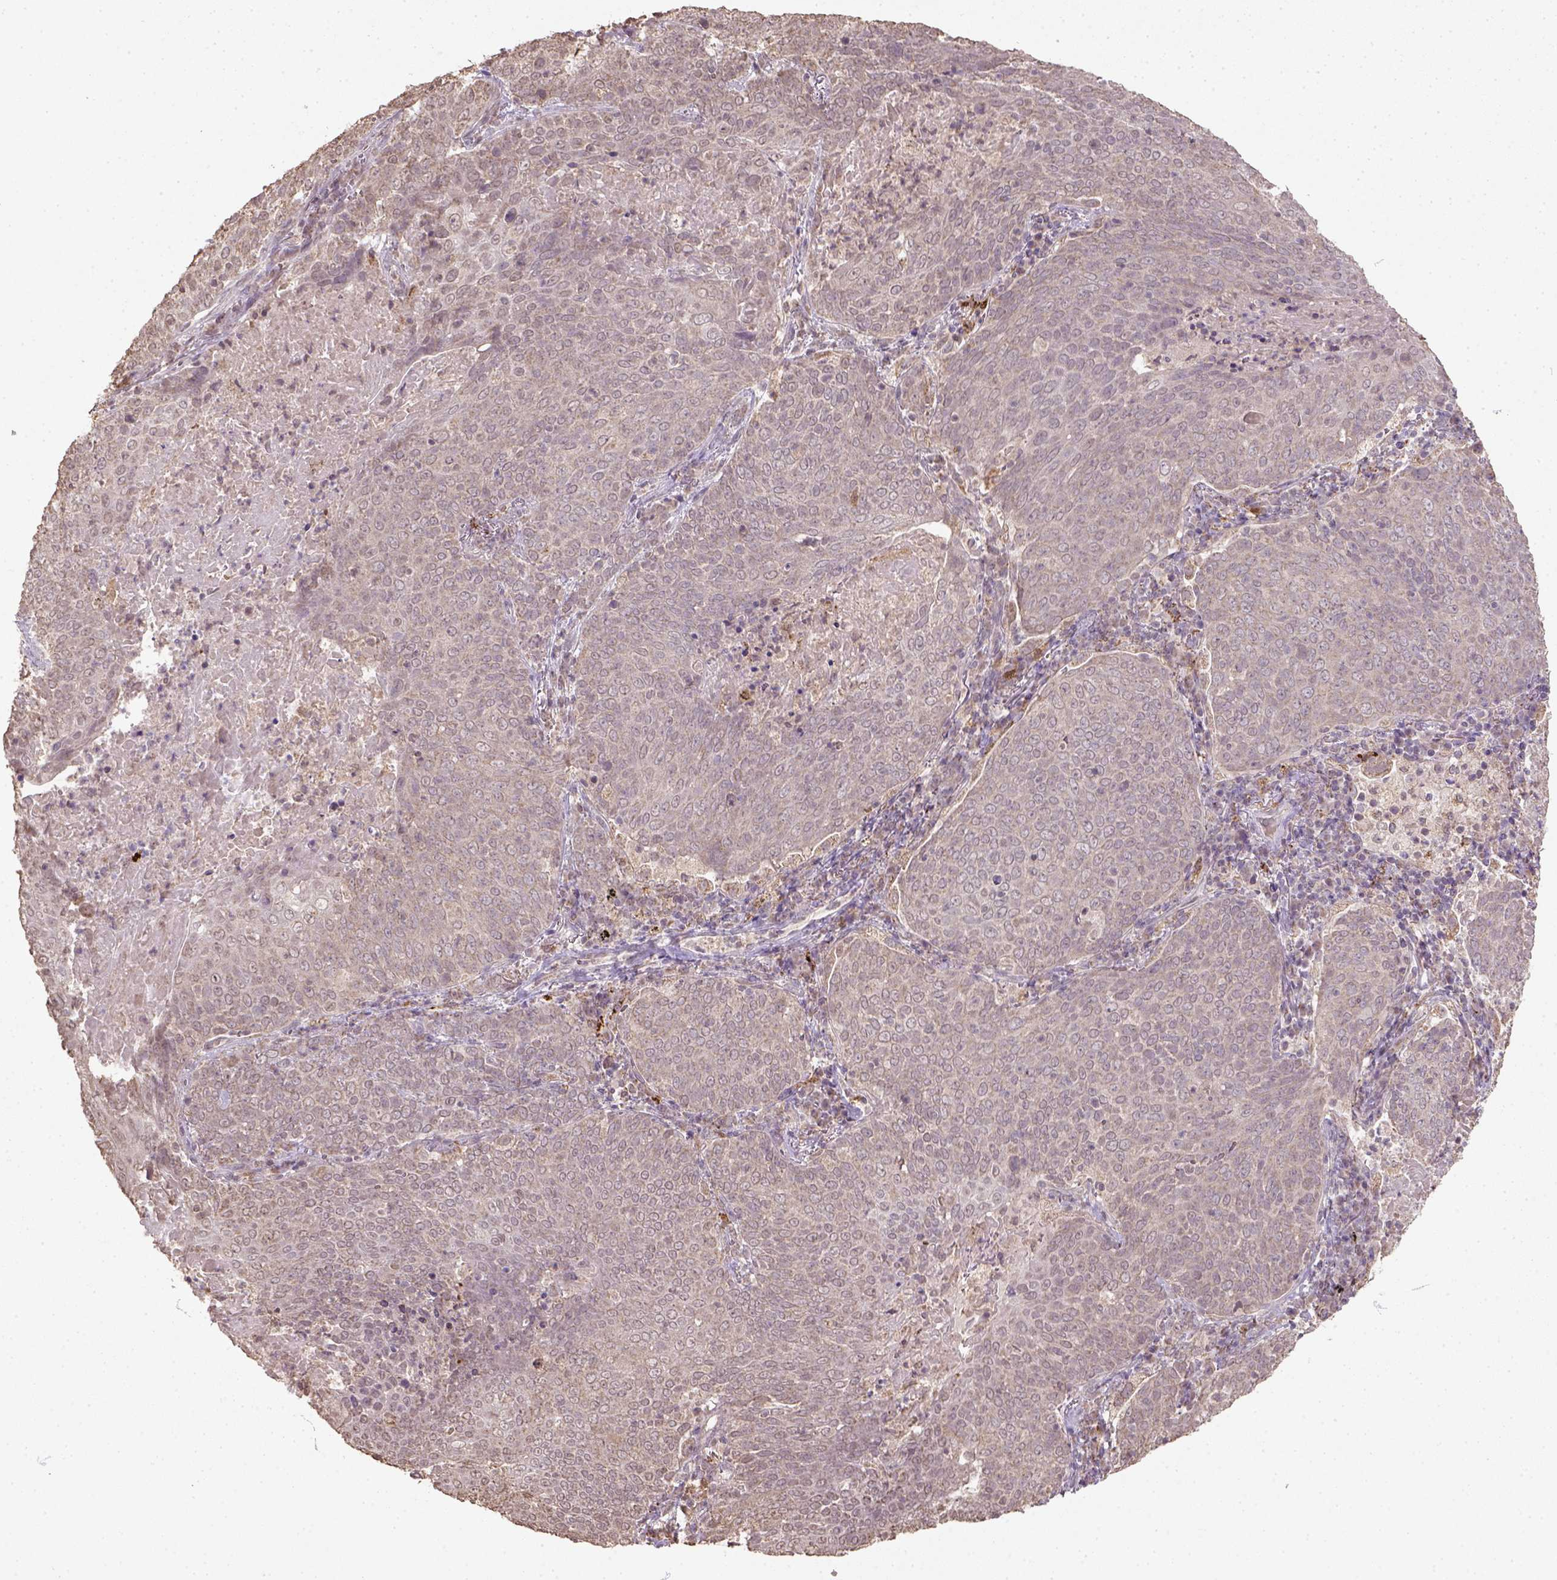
{"staining": {"intensity": "weak", "quantity": ">75%", "location": "cytoplasmic/membranous"}, "tissue": "lung cancer", "cell_type": "Tumor cells", "image_type": "cancer", "snomed": [{"axis": "morphology", "description": "Squamous cell carcinoma, NOS"}, {"axis": "topography", "description": "Lung"}], "caption": "Lung cancer tissue displays weak cytoplasmic/membranous positivity in approximately >75% of tumor cells The protein of interest is shown in brown color, while the nuclei are stained blue.", "gene": "NUDT10", "patient": {"sex": "male", "age": 82}}